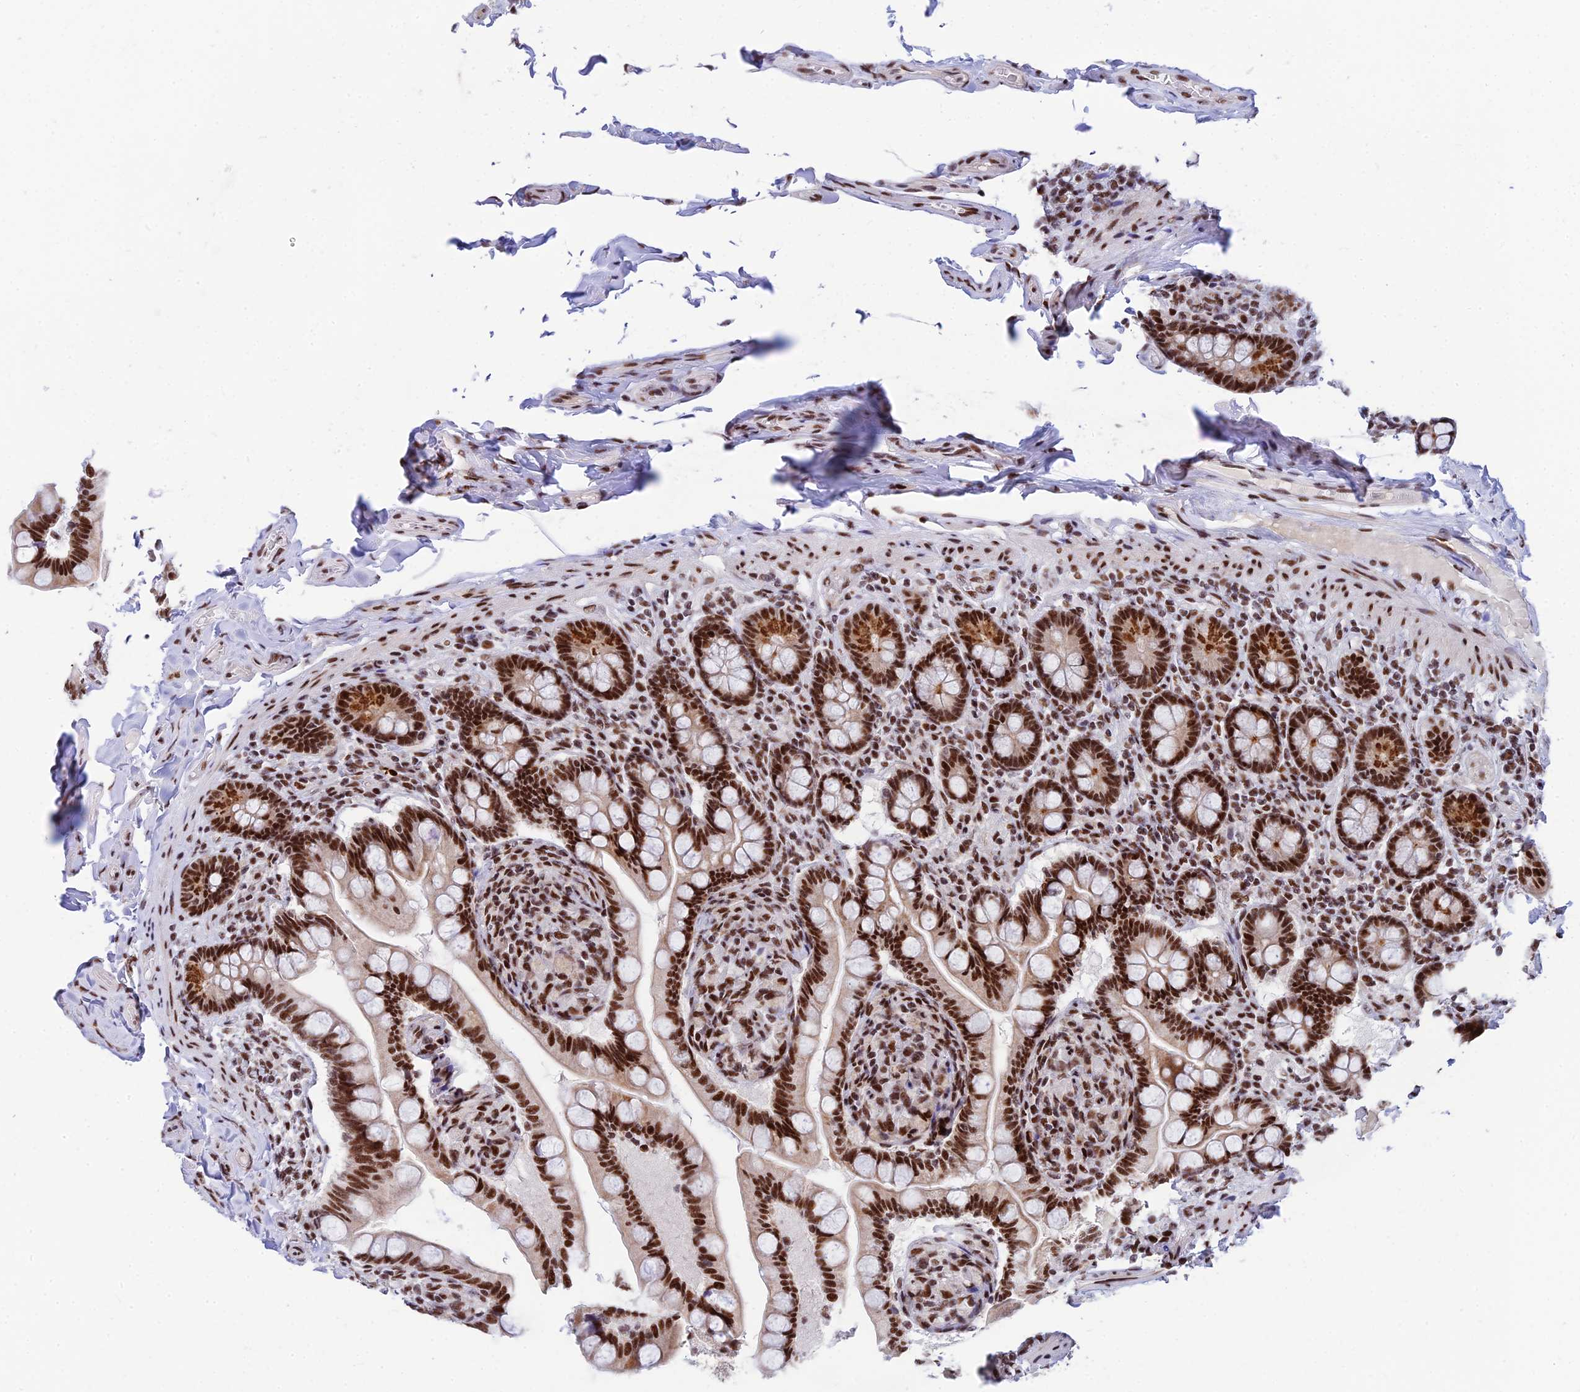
{"staining": {"intensity": "strong", "quantity": ">75%", "location": "nuclear"}, "tissue": "small intestine", "cell_type": "Glandular cells", "image_type": "normal", "snomed": [{"axis": "morphology", "description": "Normal tissue, NOS"}, {"axis": "topography", "description": "Small intestine"}], "caption": "This histopathology image reveals normal small intestine stained with immunohistochemistry to label a protein in brown. The nuclear of glandular cells show strong positivity for the protein. Nuclei are counter-stained blue.", "gene": "USP22", "patient": {"sex": "female", "age": 64}}